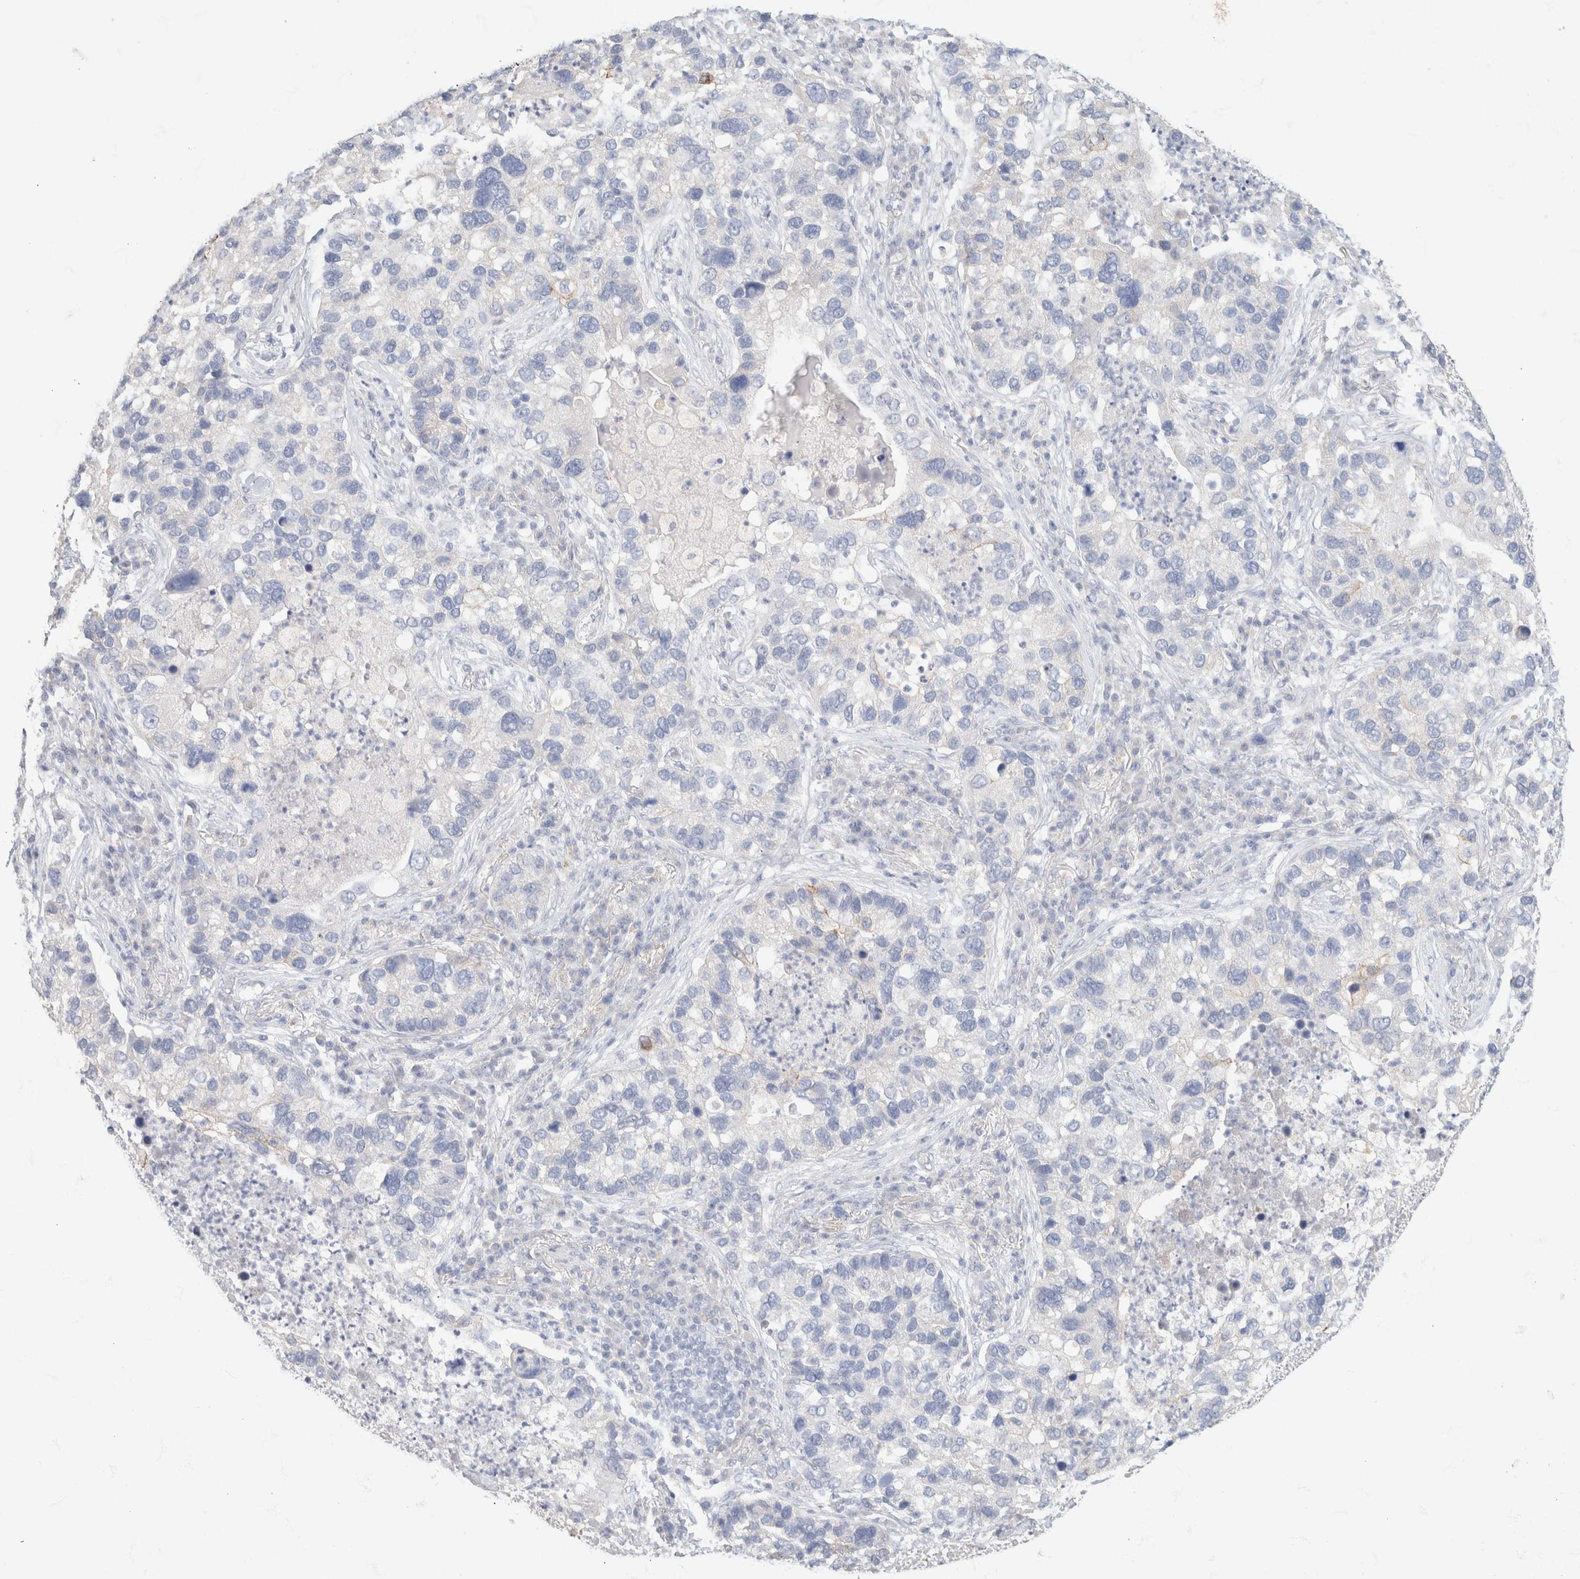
{"staining": {"intensity": "negative", "quantity": "none", "location": "none"}, "tissue": "lung cancer", "cell_type": "Tumor cells", "image_type": "cancer", "snomed": [{"axis": "morphology", "description": "Normal tissue, NOS"}, {"axis": "morphology", "description": "Adenocarcinoma, NOS"}, {"axis": "topography", "description": "Bronchus"}, {"axis": "topography", "description": "Lung"}], "caption": "Tumor cells show no significant protein staining in lung adenocarcinoma.", "gene": "CA12", "patient": {"sex": "male", "age": 54}}